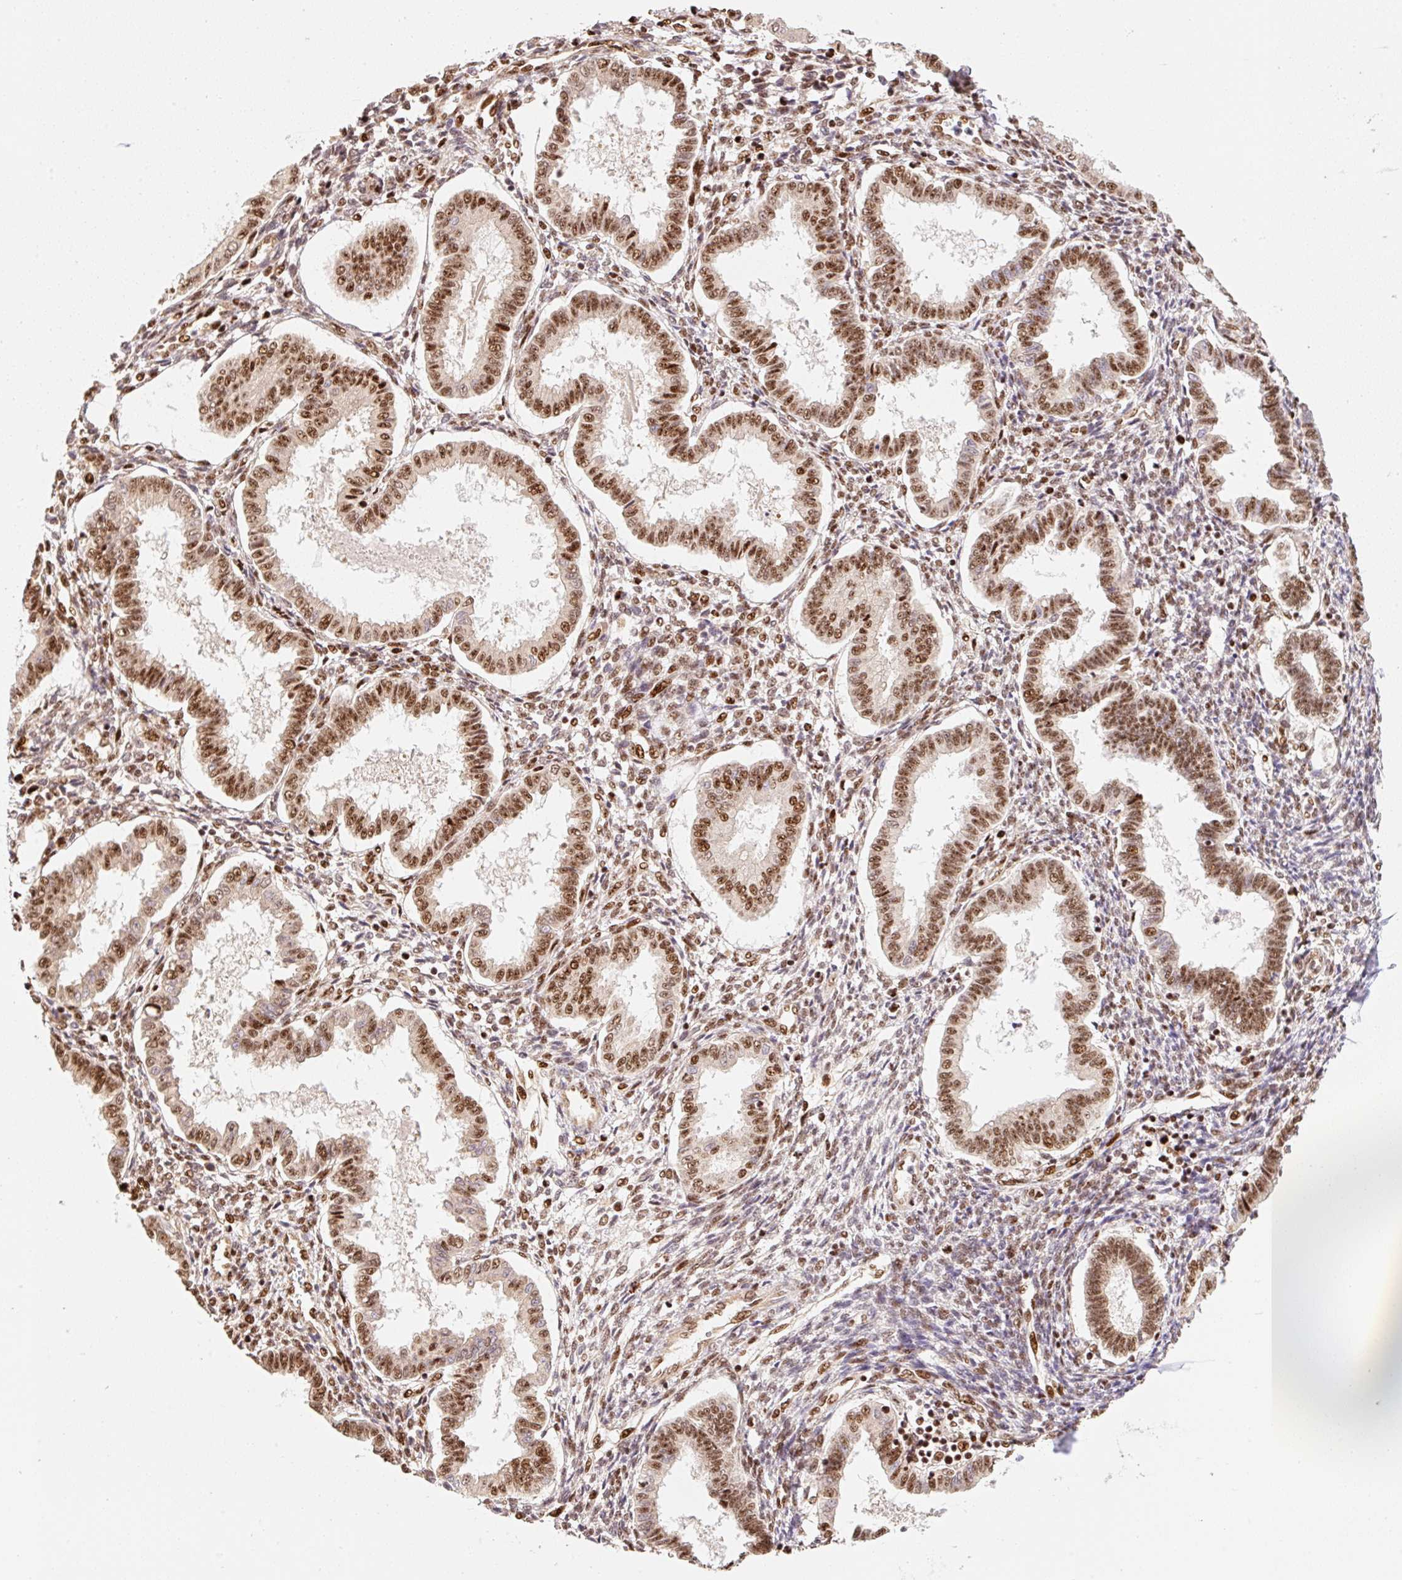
{"staining": {"intensity": "moderate", "quantity": ">75%", "location": "nuclear"}, "tissue": "endometrium", "cell_type": "Cells in endometrial stroma", "image_type": "normal", "snomed": [{"axis": "morphology", "description": "Normal tissue, NOS"}, {"axis": "topography", "description": "Endometrium"}], "caption": "IHC (DAB) staining of normal endometrium reveals moderate nuclear protein staining in approximately >75% of cells in endometrial stroma. (DAB IHC with brightfield microscopy, high magnification).", "gene": "INTS8", "patient": {"sex": "female", "age": 24}}